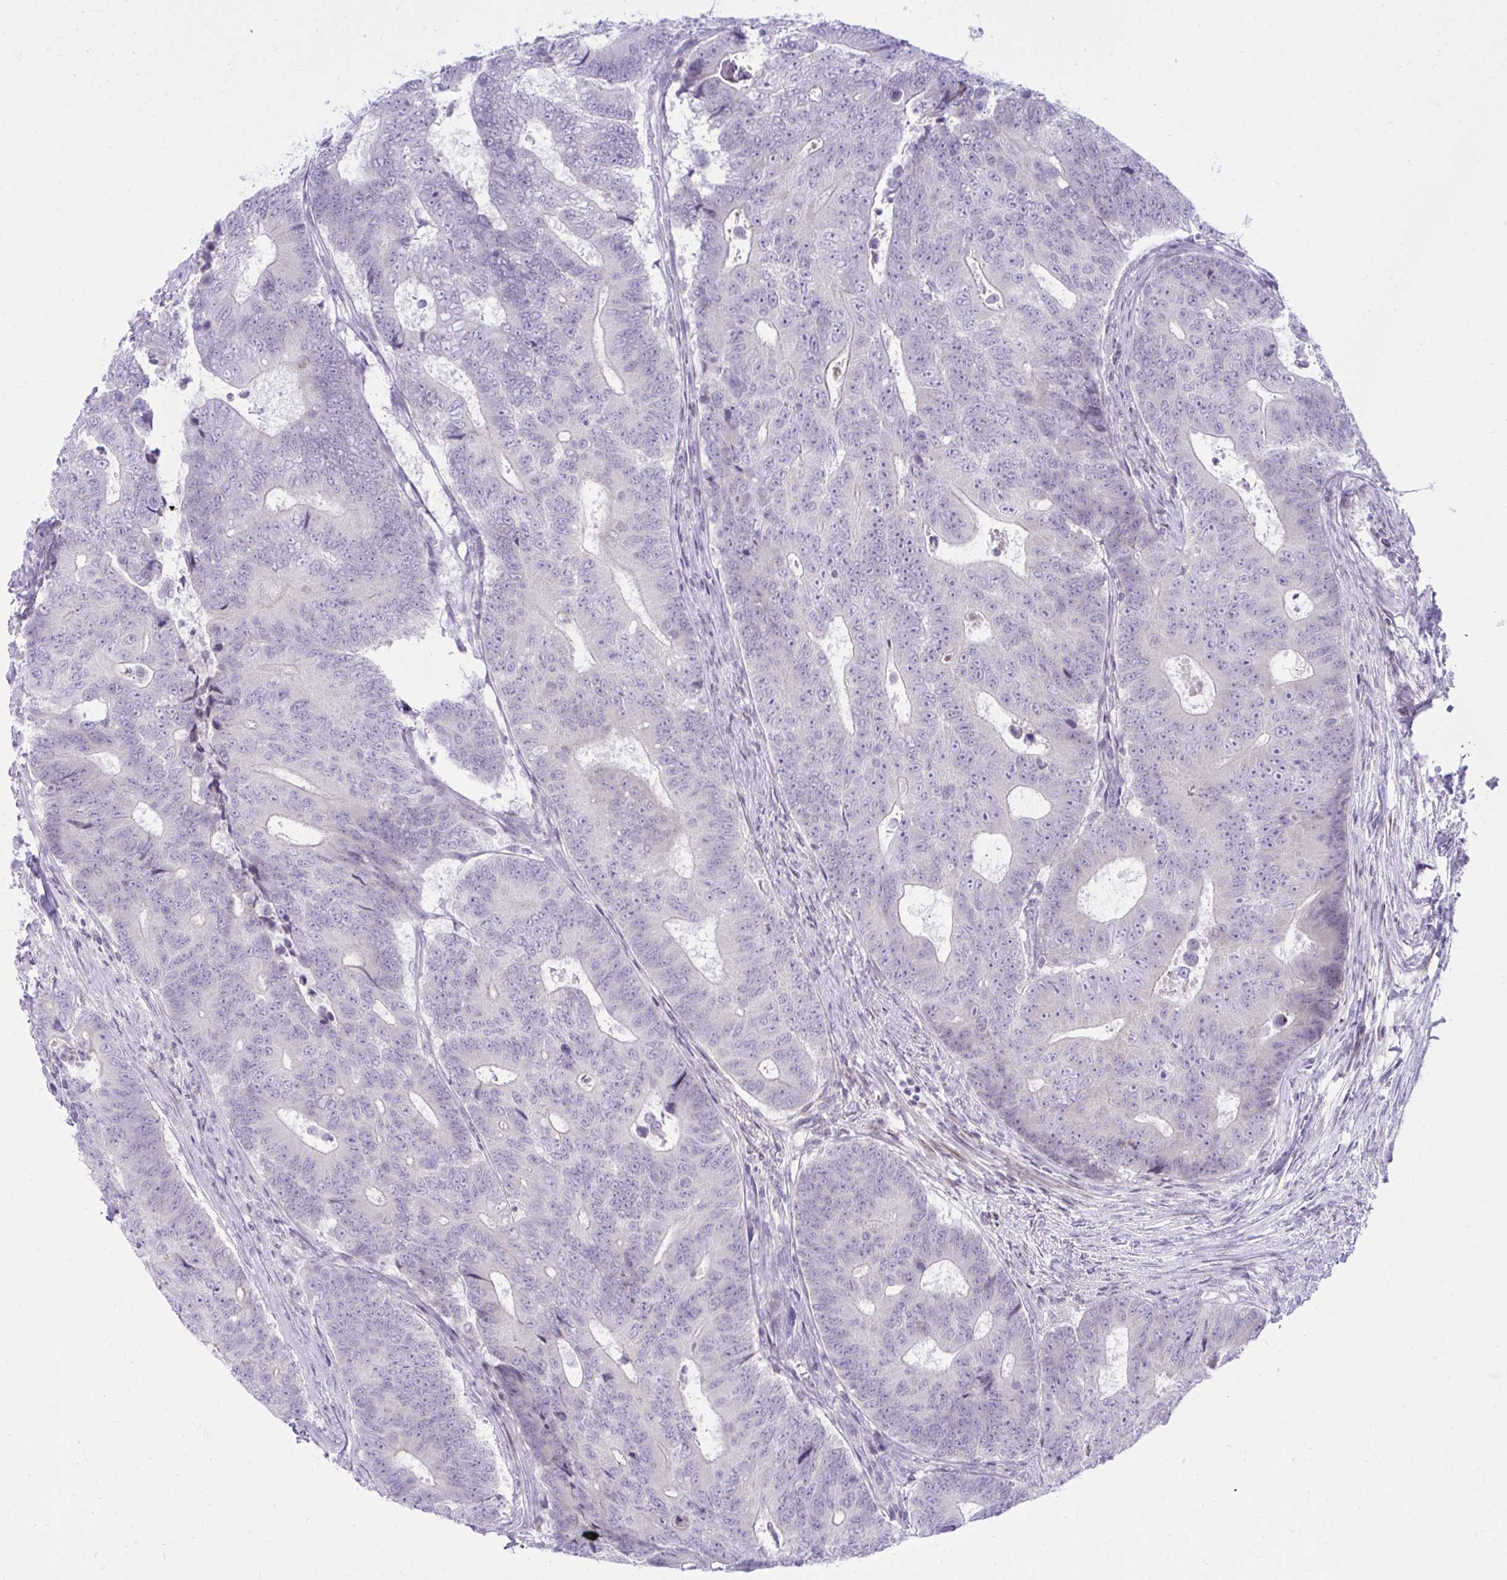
{"staining": {"intensity": "negative", "quantity": "none", "location": "none"}, "tissue": "colorectal cancer", "cell_type": "Tumor cells", "image_type": "cancer", "snomed": [{"axis": "morphology", "description": "Adenocarcinoma, NOS"}, {"axis": "topography", "description": "Colon"}], "caption": "Adenocarcinoma (colorectal) was stained to show a protein in brown. There is no significant expression in tumor cells.", "gene": "OR7A5", "patient": {"sex": "female", "age": 48}}